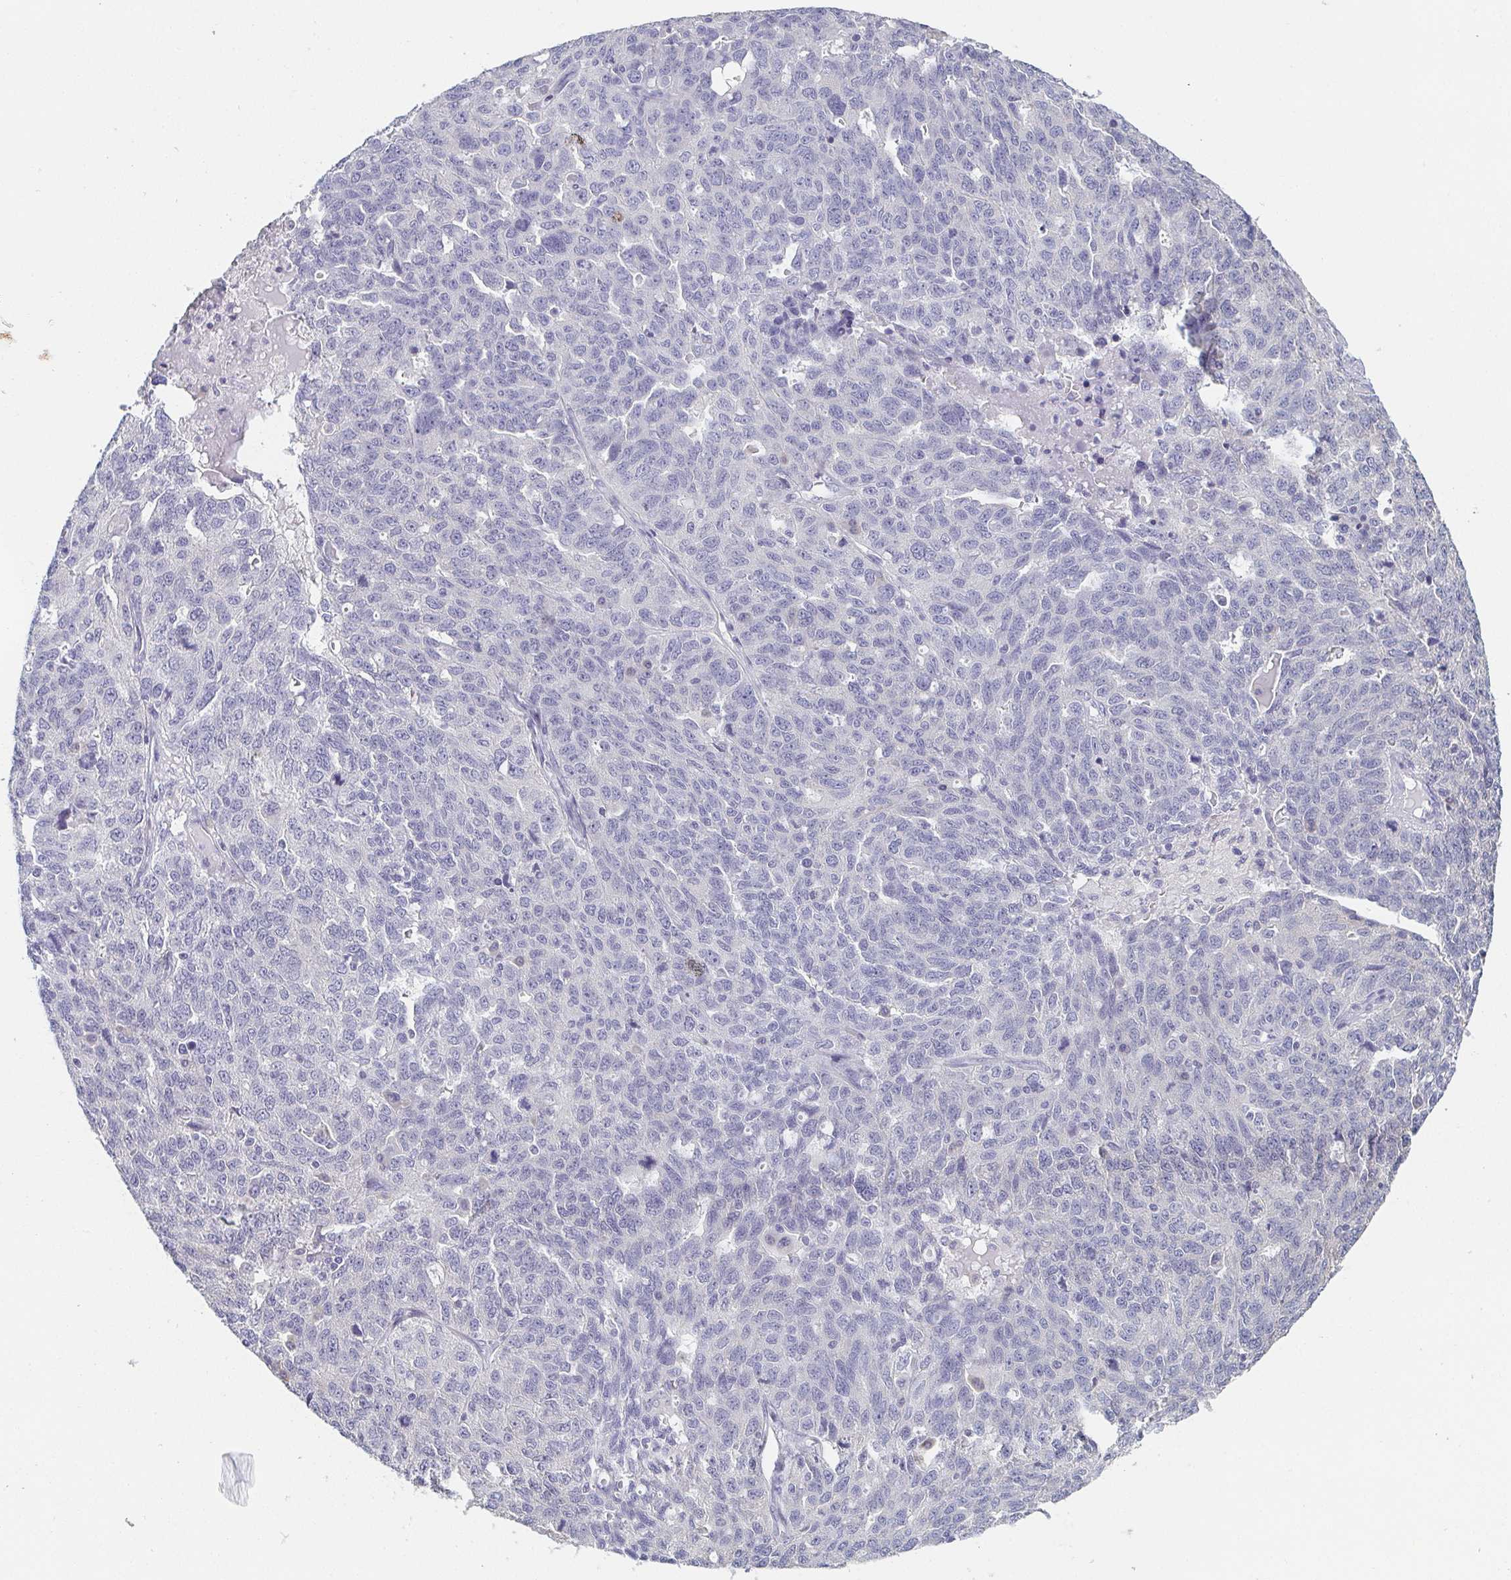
{"staining": {"intensity": "negative", "quantity": "none", "location": "none"}, "tissue": "ovarian cancer", "cell_type": "Tumor cells", "image_type": "cancer", "snomed": [{"axis": "morphology", "description": "Cystadenocarcinoma, serous, NOS"}, {"axis": "topography", "description": "Ovary"}], "caption": "High magnification brightfield microscopy of ovarian cancer stained with DAB (3,3'-diaminobenzidine) (brown) and counterstained with hematoxylin (blue): tumor cells show no significant positivity.", "gene": "PRR27", "patient": {"sex": "female", "age": 71}}